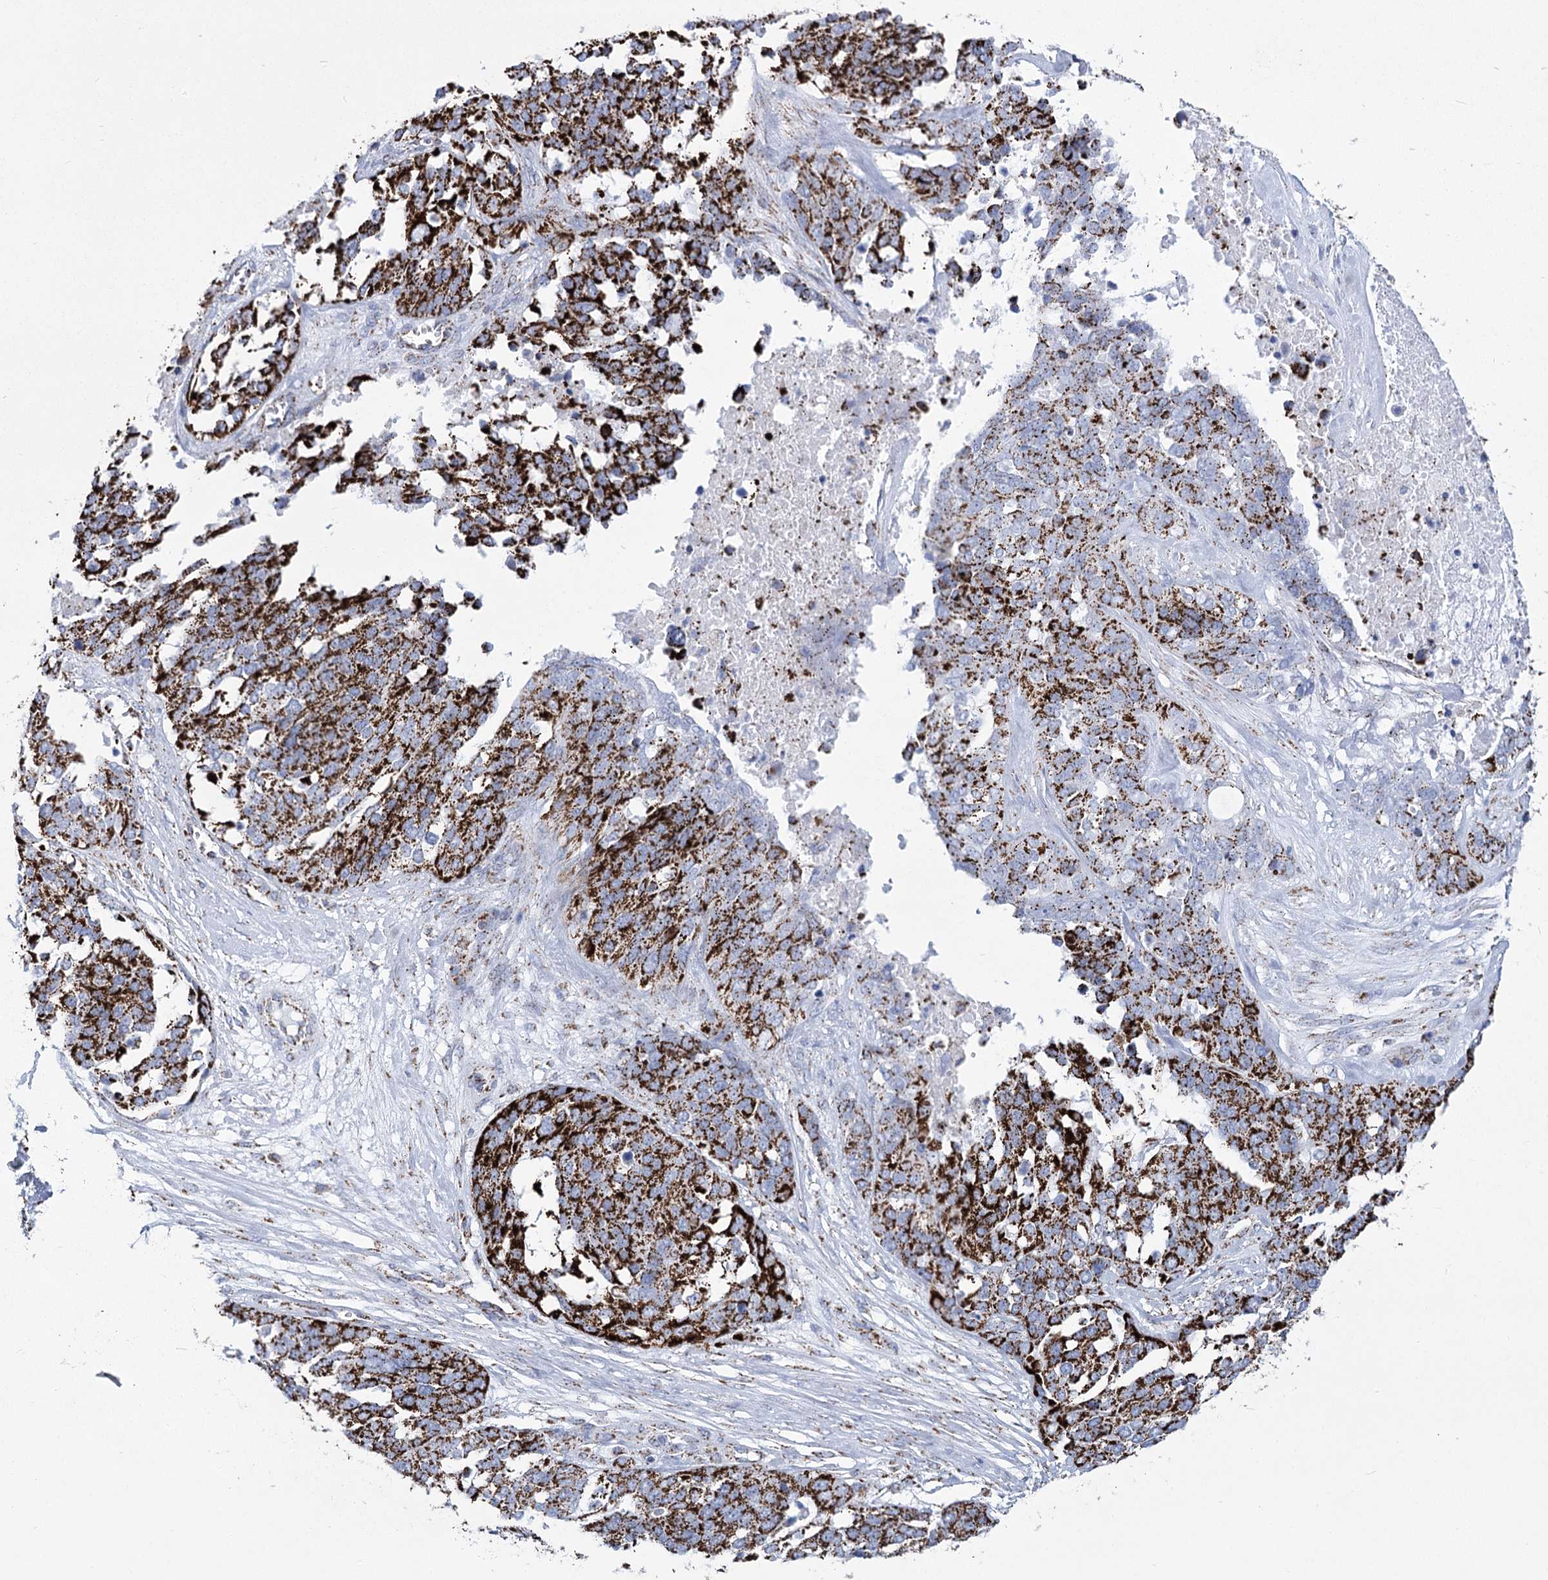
{"staining": {"intensity": "strong", "quantity": ">75%", "location": "cytoplasmic/membranous"}, "tissue": "ovarian cancer", "cell_type": "Tumor cells", "image_type": "cancer", "snomed": [{"axis": "morphology", "description": "Cystadenocarcinoma, serous, NOS"}, {"axis": "topography", "description": "Ovary"}], "caption": "A micrograph of ovarian cancer (serous cystadenocarcinoma) stained for a protein exhibits strong cytoplasmic/membranous brown staining in tumor cells.", "gene": "PDHB", "patient": {"sex": "female", "age": 44}}